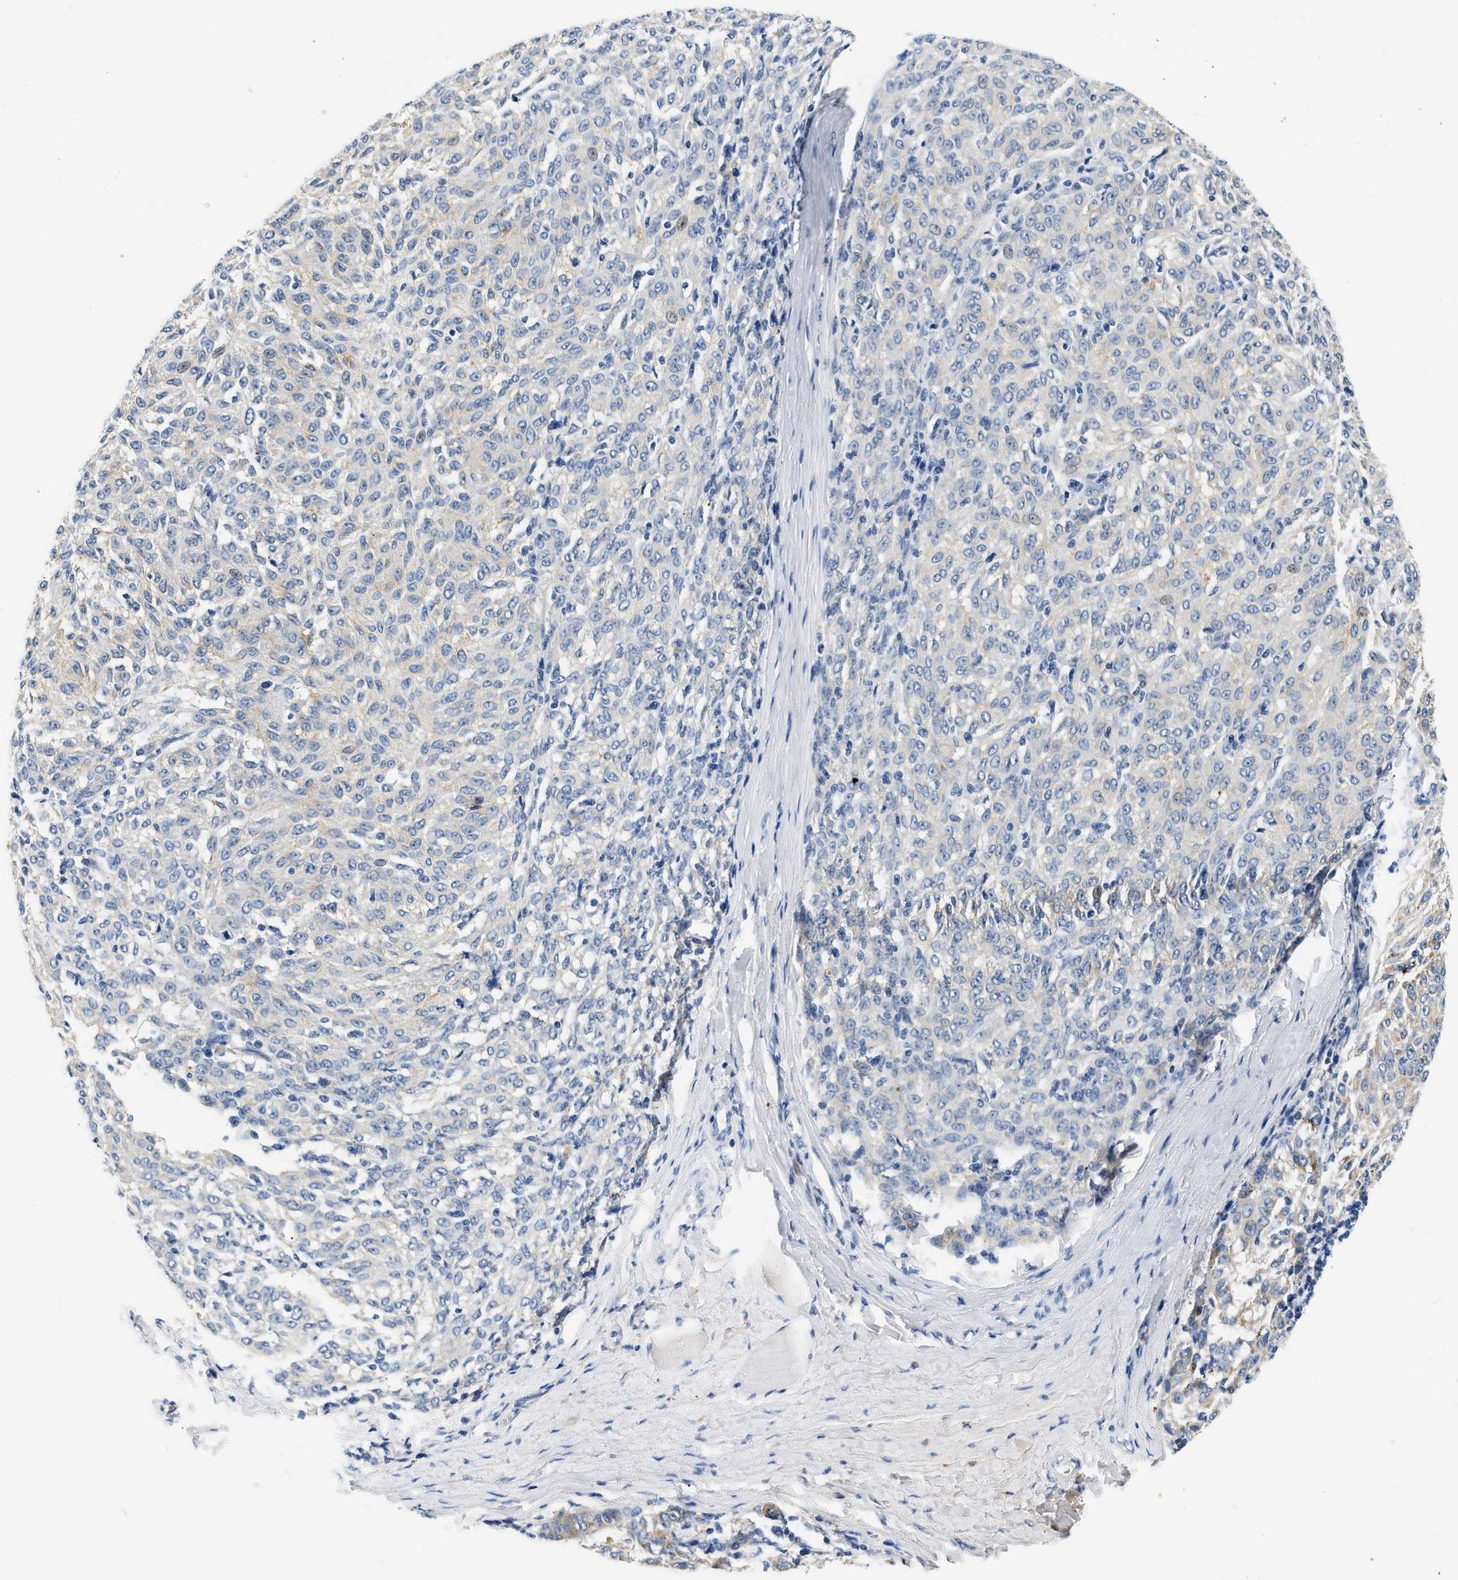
{"staining": {"intensity": "negative", "quantity": "none", "location": "none"}, "tissue": "melanoma", "cell_type": "Tumor cells", "image_type": "cancer", "snomed": [{"axis": "morphology", "description": "Malignant melanoma, NOS"}, {"axis": "topography", "description": "Skin"}], "caption": "Immunohistochemistry (IHC) photomicrograph of neoplastic tissue: human malignant melanoma stained with DAB reveals no significant protein staining in tumor cells.", "gene": "MED22", "patient": {"sex": "female", "age": 72}}